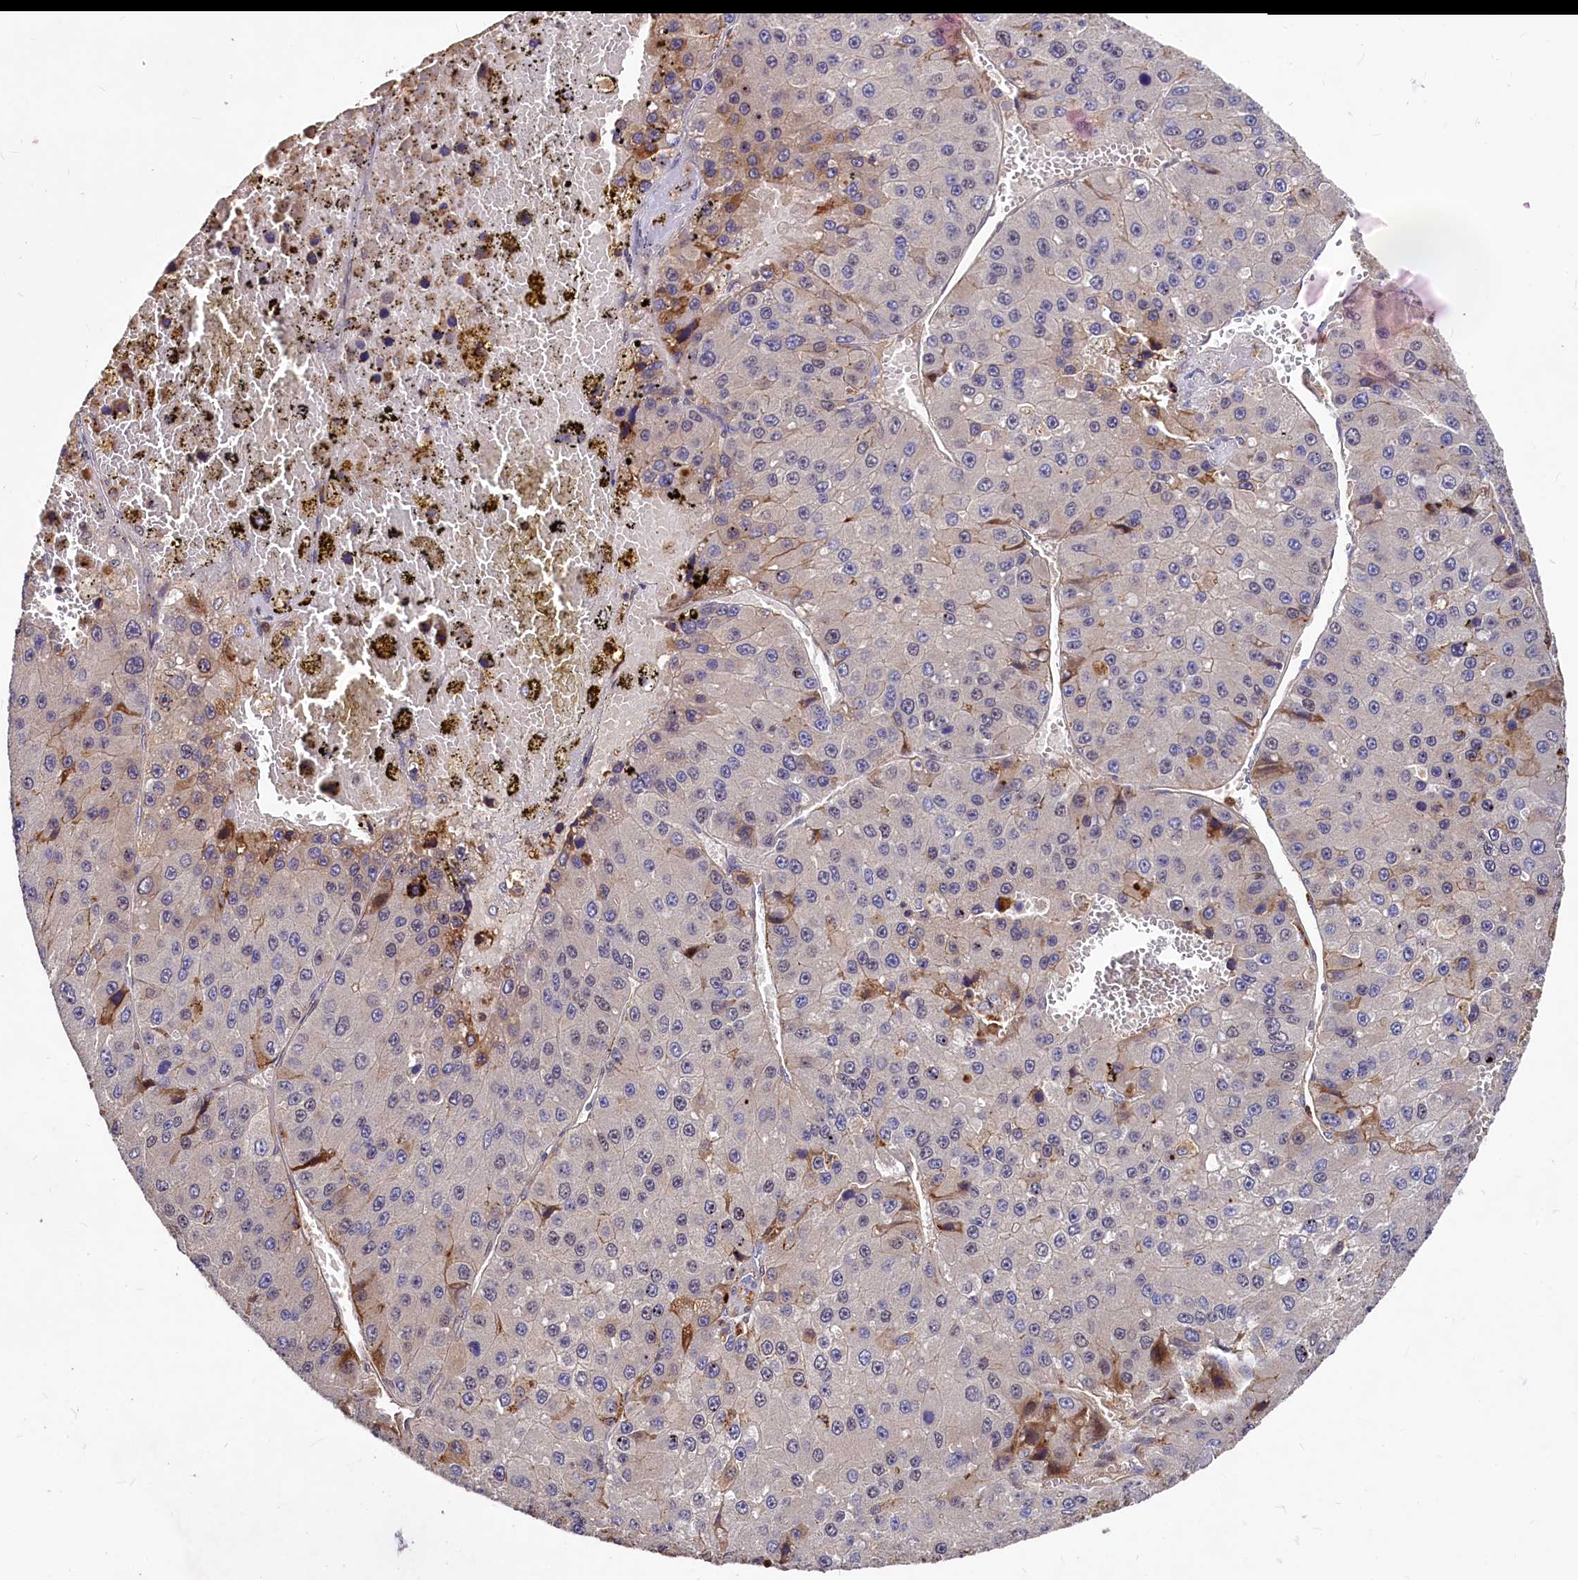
{"staining": {"intensity": "weak", "quantity": "<25%", "location": "cytoplasmic/membranous"}, "tissue": "liver cancer", "cell_type": "Tumor cells", "image_type": "cancer", "snomed": [{"axis": "morphology", "description": "Carcinoma, Hepatocellular, NOS"}, {"axis": "topography", "description": "Liver"}], "caption": "There is no significant positivity in tumor cells of liver cancer. (DAB (3,3'-diaminobenzidine) IHC with hematoxylin counter stain).", "gene": "ATG101", "patient": {"sex": "female", "age": 73}}